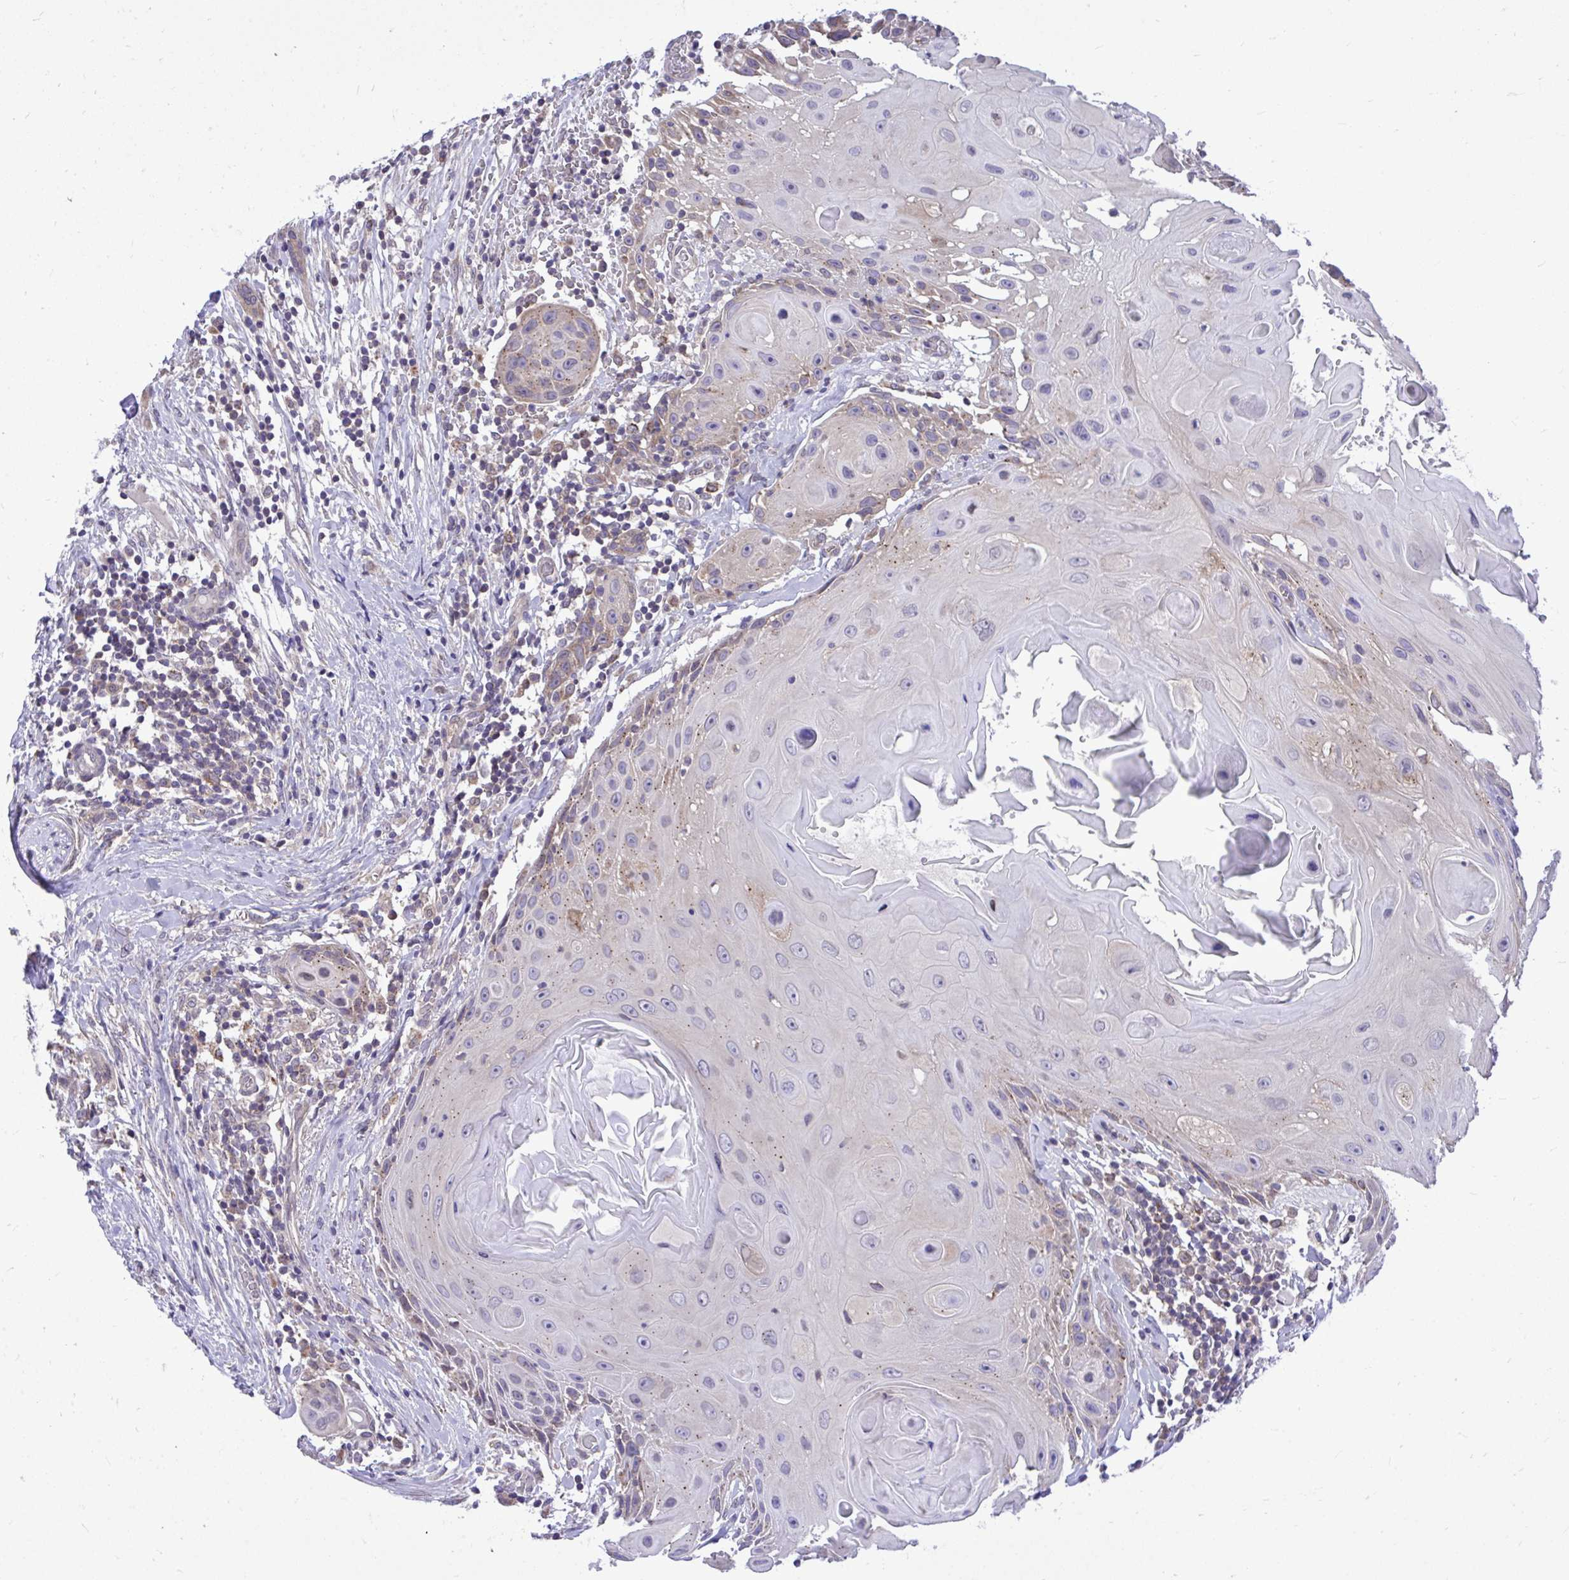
{"staining": {"intensity": "weak", "quantity": "<25%", "location": "cytoplasmic/membranous"}, "tissue": "head and neck cancer", "cell_type": "Tumor cells", "image_type": "cancer", "snomed": [{"axis": "morphology", "description": "Squamous cell carcinoma, NOS"}, {"axis": "topography", "description": "Oral tissue"}, {"axis": "topography", "description": "Head-Neck"}], "caption": "This is an immunohistochemistry (IHC) histopathology image of human head and neck squamous cell carcinoma. There is no expression in tumor cells.", "gene": "CEACAM18", "patient": {"sex": "male", "age": 49}}